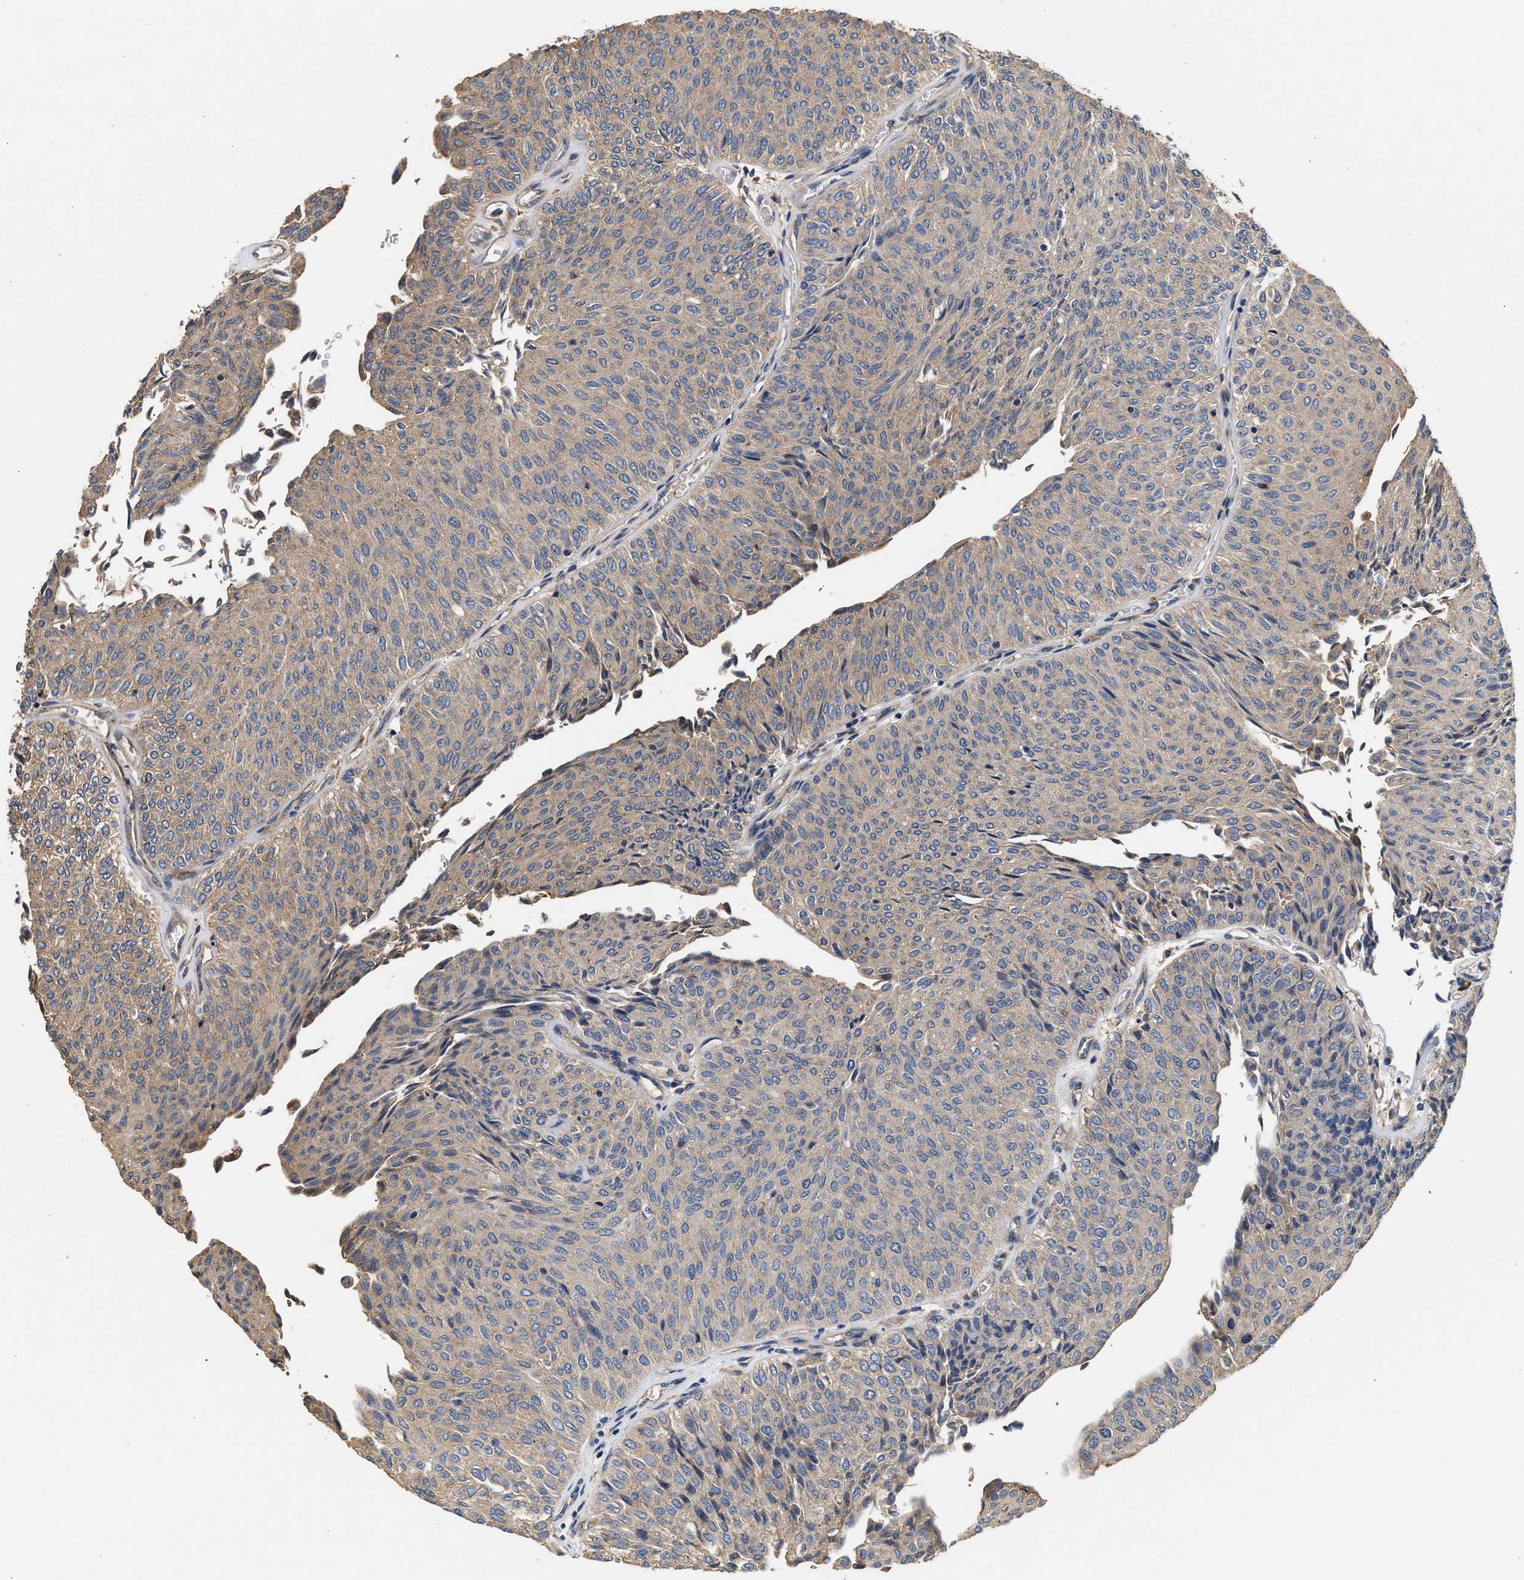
{"staining": {"intensity": "weak", "quantity": "25%-75%", "location": "cytoplasmic/membranous"}, "tissue": "urothelial cancer", "cell_type": "Tumor cells", "image_type": "cancer", "snomed": [{"axis": "morphology", "description": "Urothelial carcinoma, Low grade"}, {"axis": "topography", "description": "Urinary bladder"}], "caption": "Immunohistochemistry (IHC) of urothelial cancer reveals low levels of weak cytoplasmic/membranous positivity in approximately 25%-75% of tumor cells.", "gene": "KLB", "patient": {"sex": "male", "age": 78}}